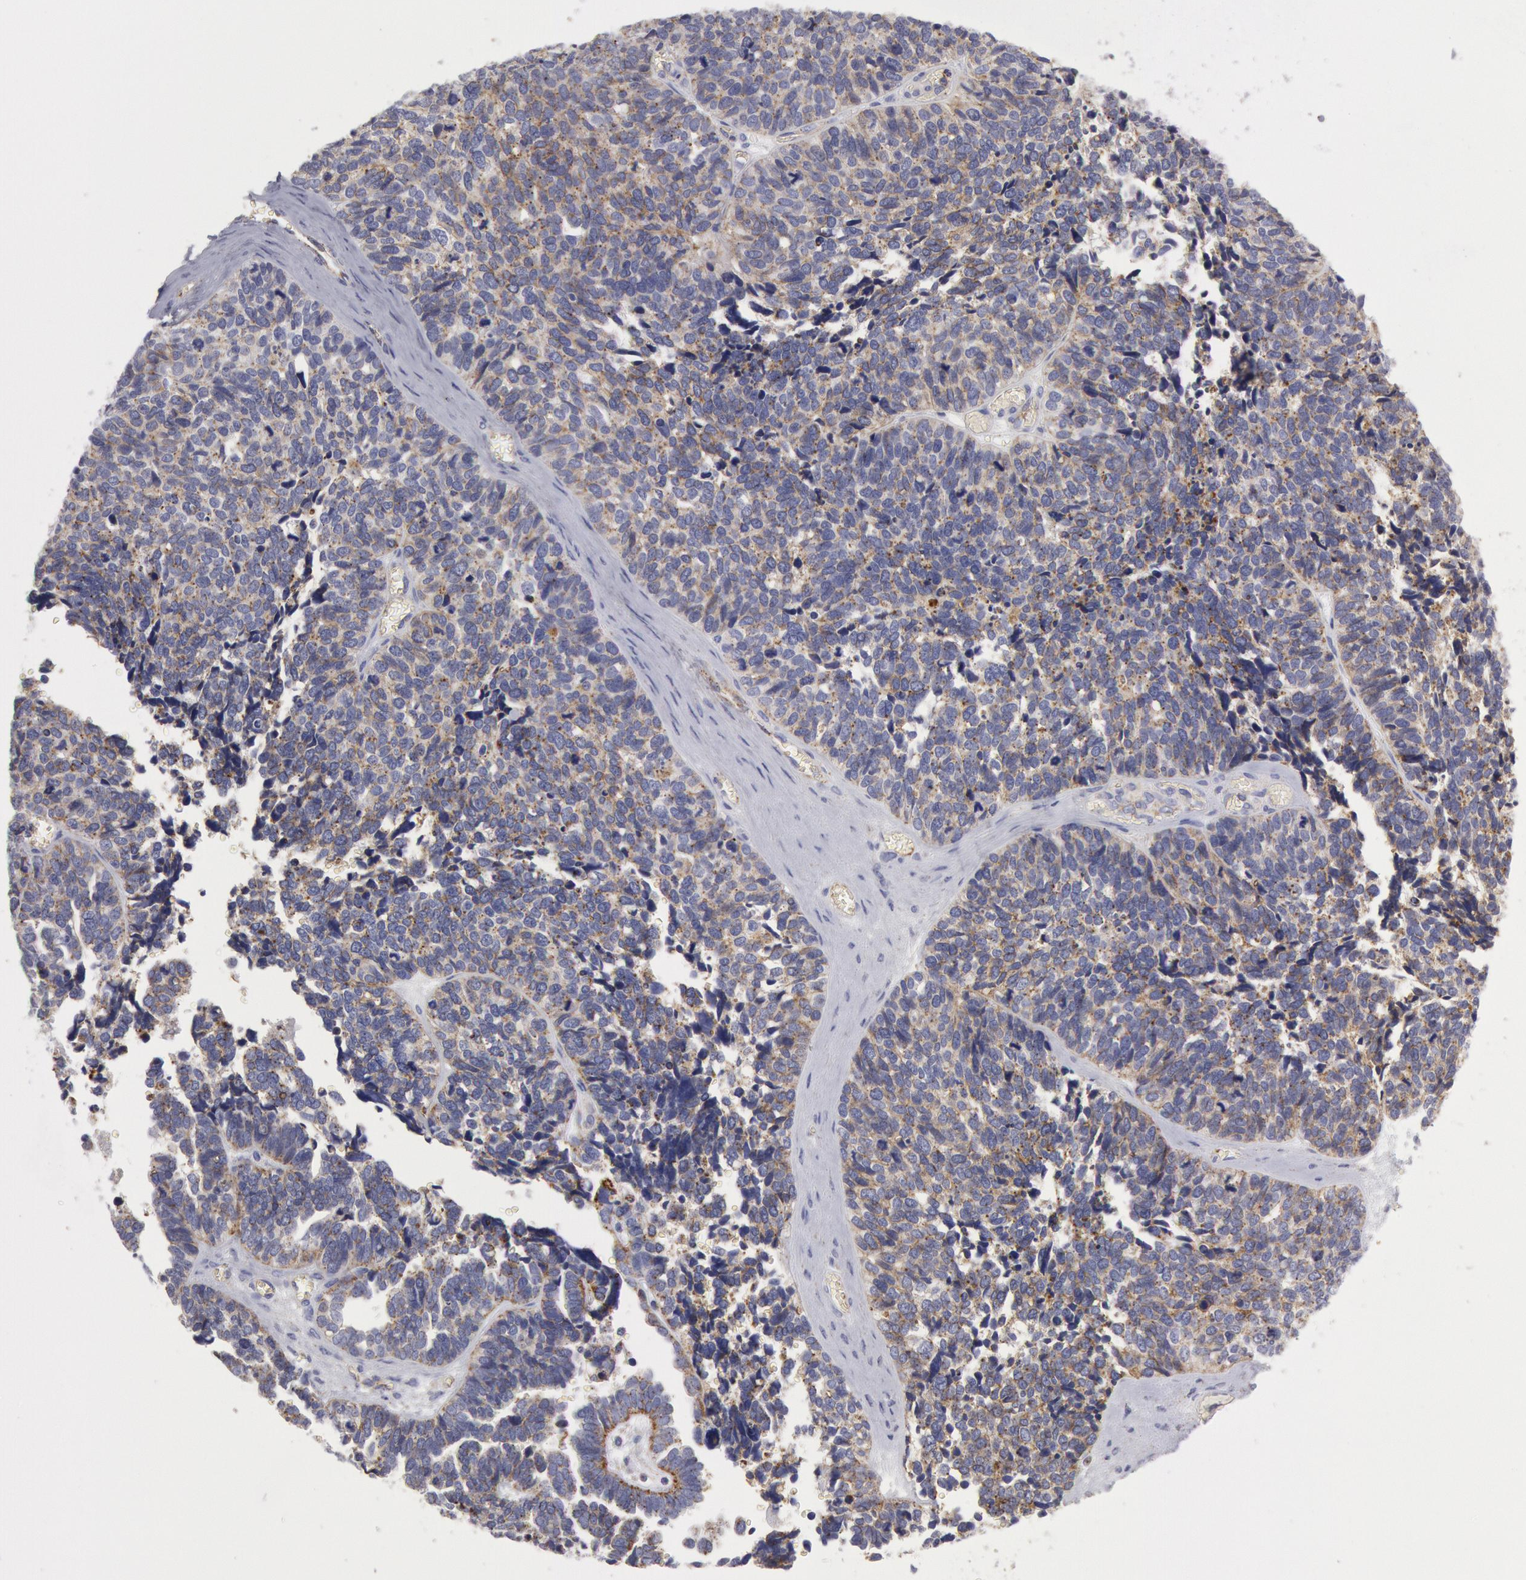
{"staining": {"intensity": "negative", "quantity": "none", "location": "none"}, "tissue": "ovarian cancer", "cell_type": "Tumor cells", "image_type": "cancer", "snomed": [{"axis": "morphology", "description": "Cystadenocarcinoma, serous, NOS"}, {"axis": "topography", "description": "Ovary"}], "caption": "This histopathology image is of ovarian cancer stained with immunohistochemistry to label a protein in brown with the nuclei are counter-stained blue. There is no expression in tumor cells.", "gene": "FLOT1", "patient": {"sex": "female", "age": 77}}